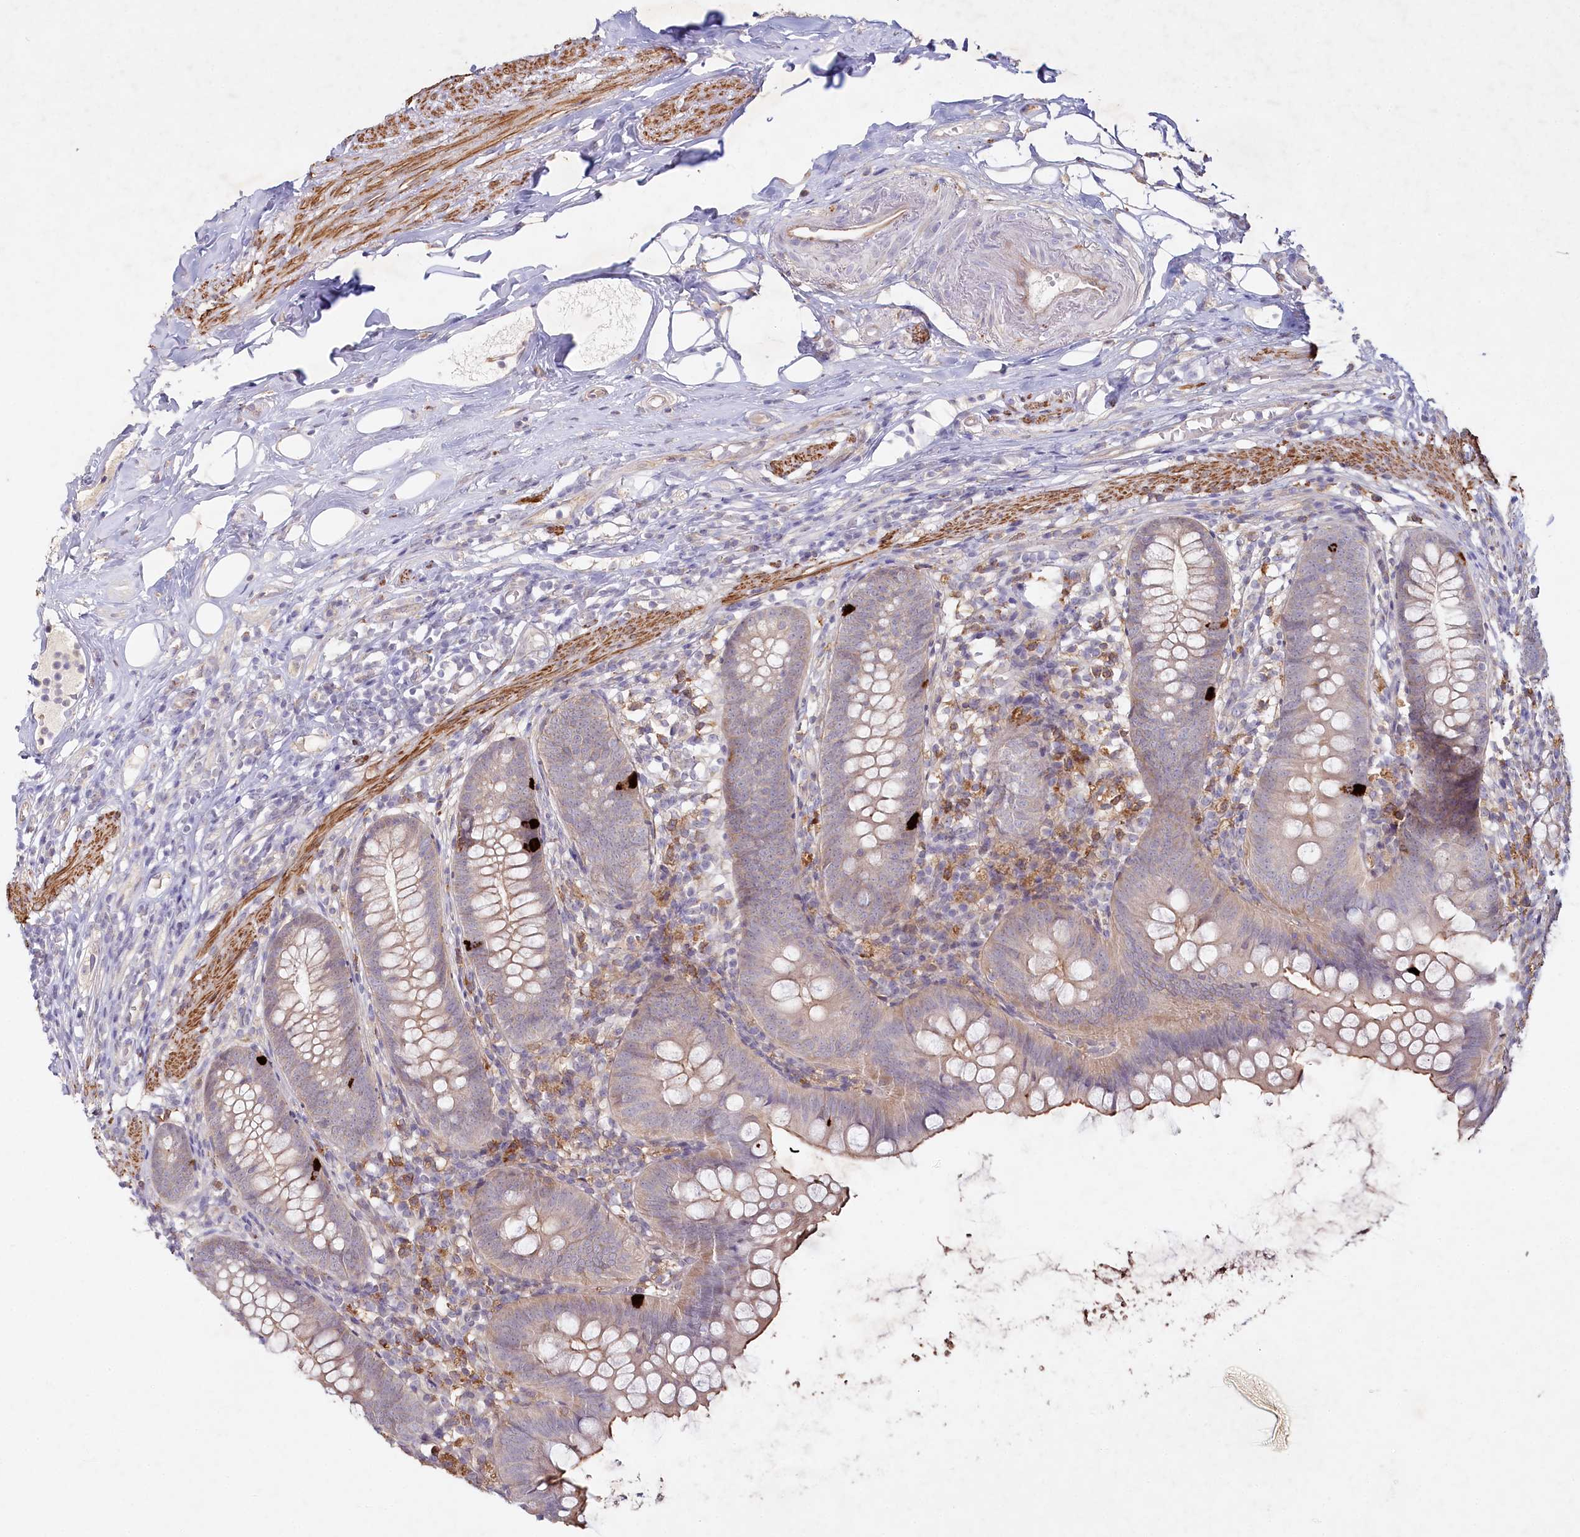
{"staining": {"intensity": "moderate", "quantity": "25%-75%", "location": "cytoplasmic/membranous"}, "tissue": "appendix", "cell_type": "Glandular cells", "image_type": "normal", "snomed": [{"axis": "morphology", "description": "Normal tissue, NOS"}, {"axis": "topography", "description": "Appendix"}], "caption": "Appendix stained for a protein exhibits moderate cytoplasmic/membranous positivity in glandular cells. (Stains: DAB (3,3'-diaminobenzidine) in brown, nuclei in blue, Microscopy: brightfield microscopy at high magnification).", "gene": "ALDH3B1", "patient": {"sex": "female", "age": 62}}